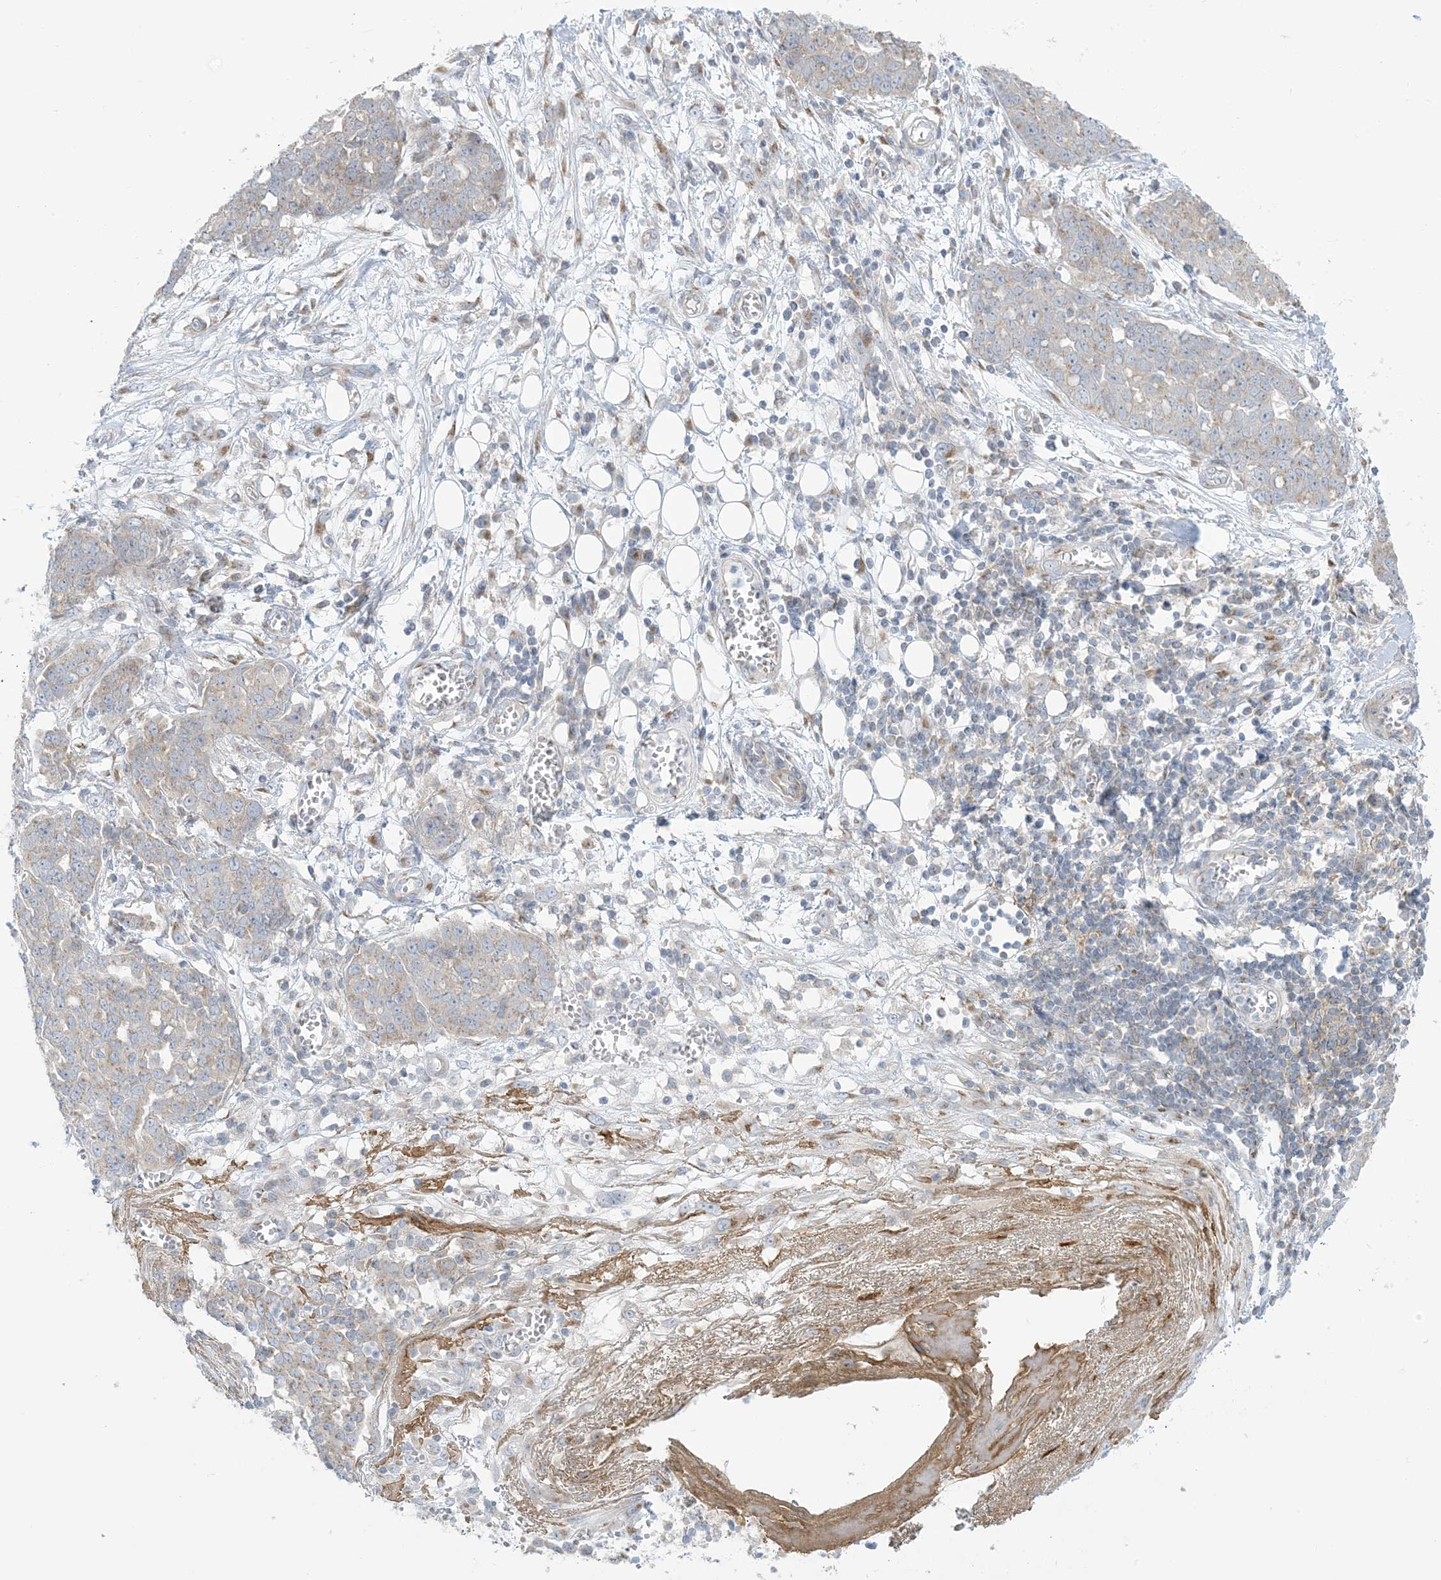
{"staining": {"intensity": "weak", "quantity": "<25%", "location": "cytoplasmic/membranous"}, "tissue": "ovarian cancer", "cell_type": "Tumor cells", "image_type": "cancer", "snomed": [{"axis": "morphology", "description": "Cystadenocarcinoma, serous, NOS"}, {"axis": "topography", "description": "Soft tissue"}, {"axis": "topography", "description": "Ovary"}], "caption": "IHC photomicrograph of ovarian cancer stained for a protein (brown), which reveals no positivity in tumor cells.", "gene": "AFTPH", "patient": {"sex": "female", "age": 57}}